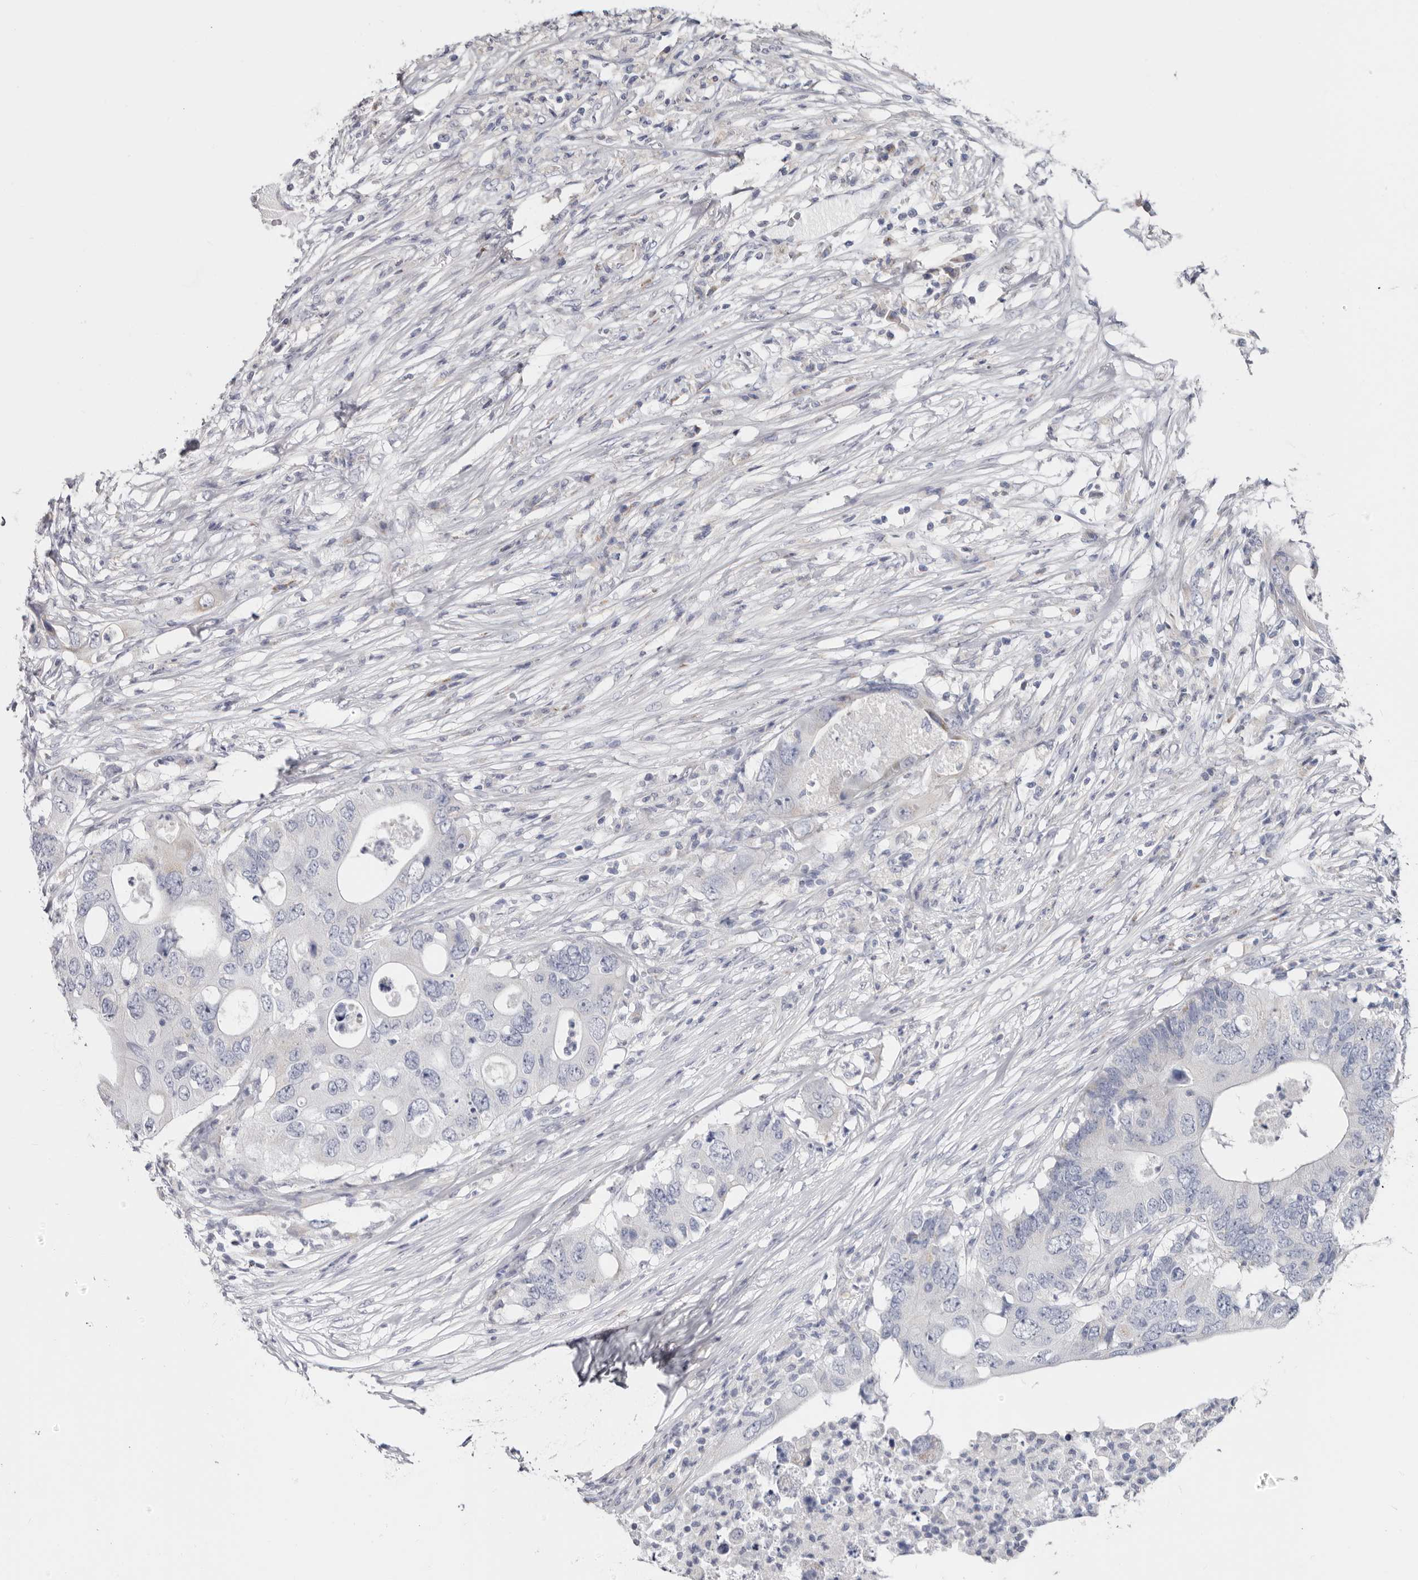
{"staining": {"intensity": "weak", "quantity": "<25%", "location": "cytoplasmic/membranous"}, "tissue": "colorectal cancer", "cell_type": "Tumor cells", "image_type": "cancer", "snomed": [{"axis": "morphology", "description": "Adenocarcinoma, NOS"}, {"axis": "topography", "description": "Colon"}], "caption": "This photomicrograph is of adenocarcinoma (colorectal) stained with immunohistochemistry (IHC) to label a protein in brown with the nuclei are counter-stained blue. There is no expression in tumor cells.", "gene": "RSPO2", "patient": {"sex": "male", "age": 71}}